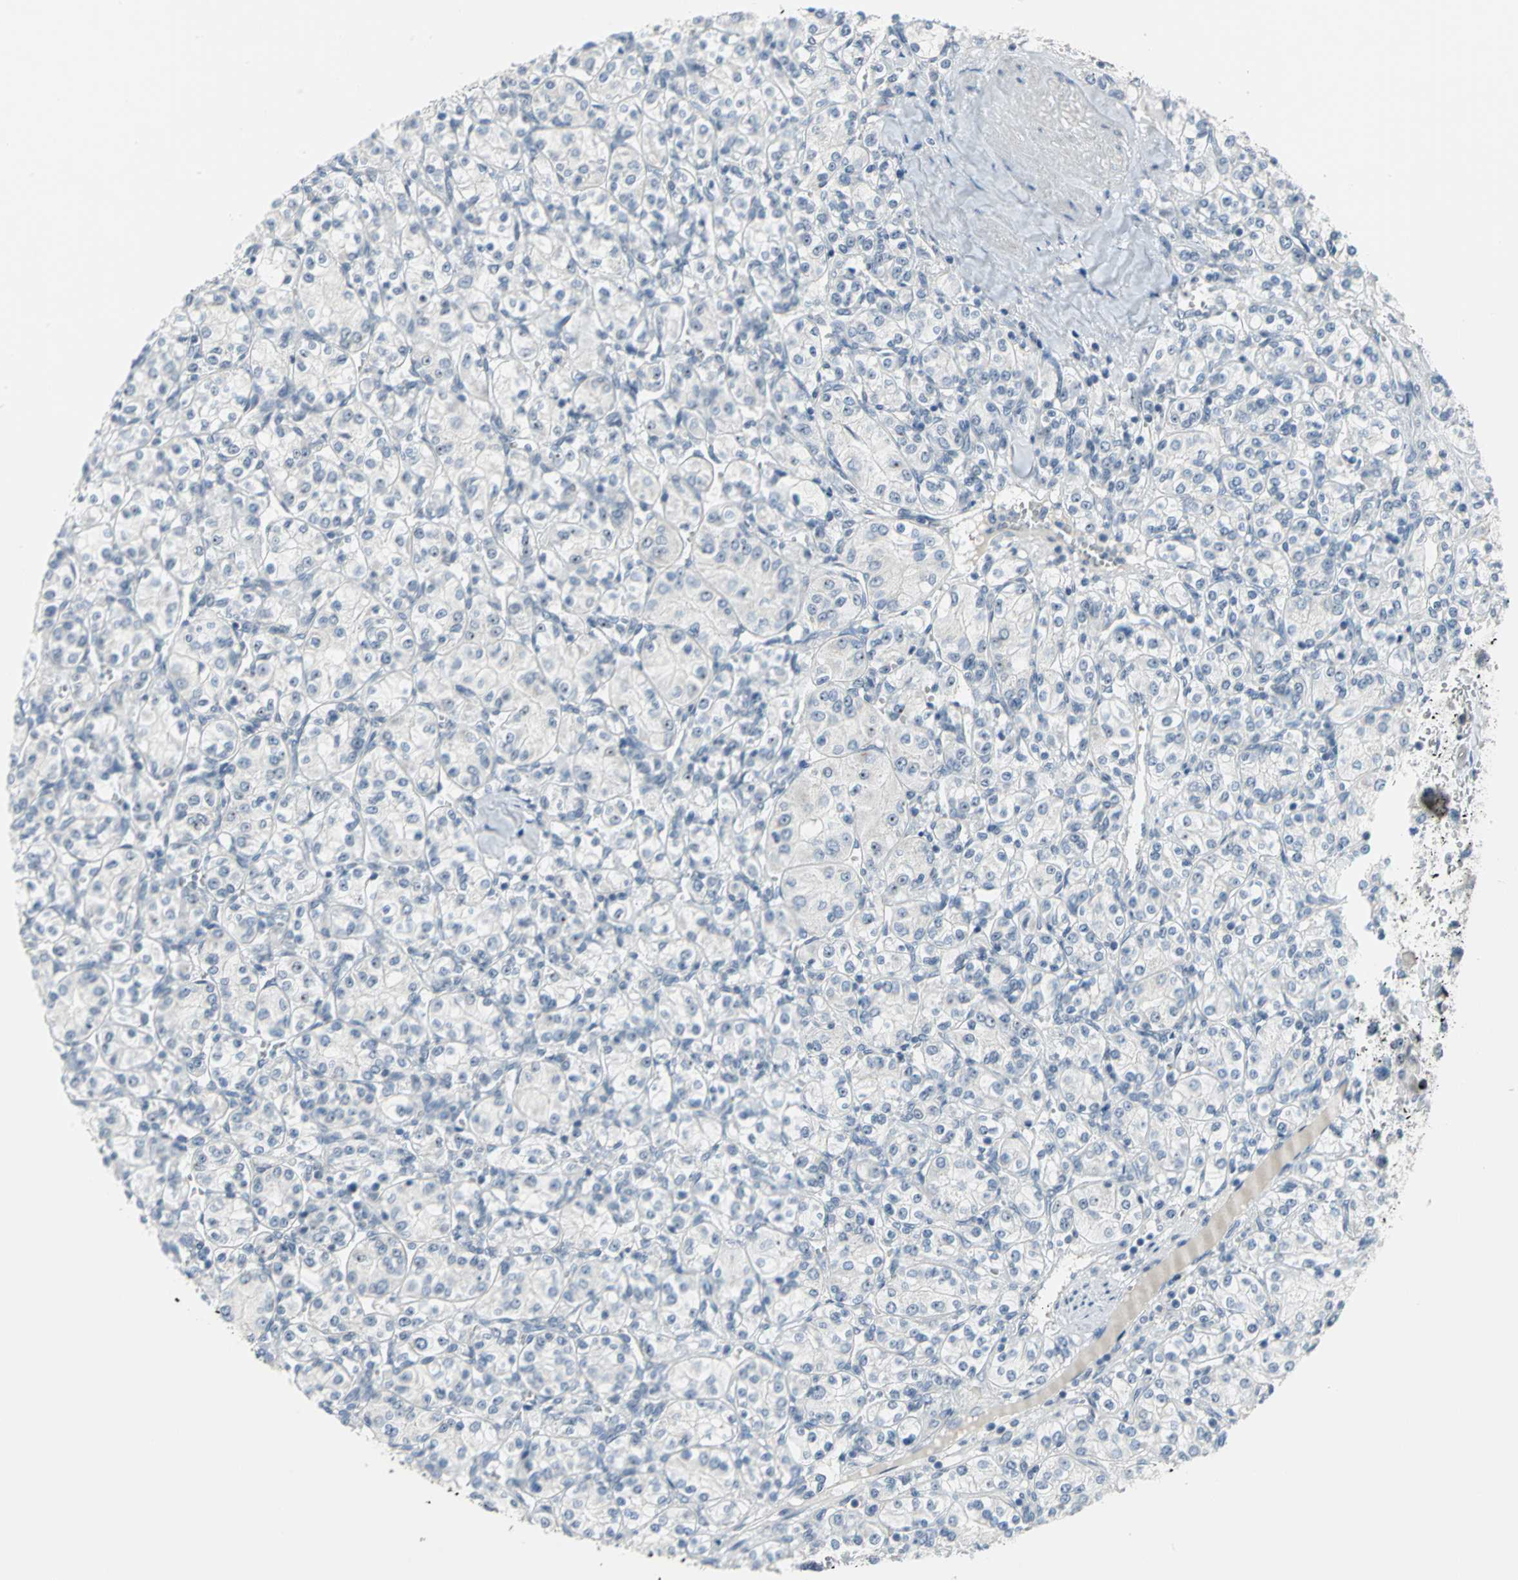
{"staining": {"intensity": "moderate", "quantity": "25%-75%", "location": "nuclear"}, "tissue": "renal cancer", "cell_type": "Tumor cells", "image_type": "cancer", "snomed": [{"axis": "morphology", "description": "Adenocarcinoma, NOS"}, {"axis": "topography", "description": "Kidney"}], "caption": "Immunohistochemical staining of human adenocarcinoma (renal) demonstrates moderate nuclear protein staining in approximately 25%-75% of tumor cells.", "gene": "MYBBP1A", "patient": {"sex": "male", "age": 77}}